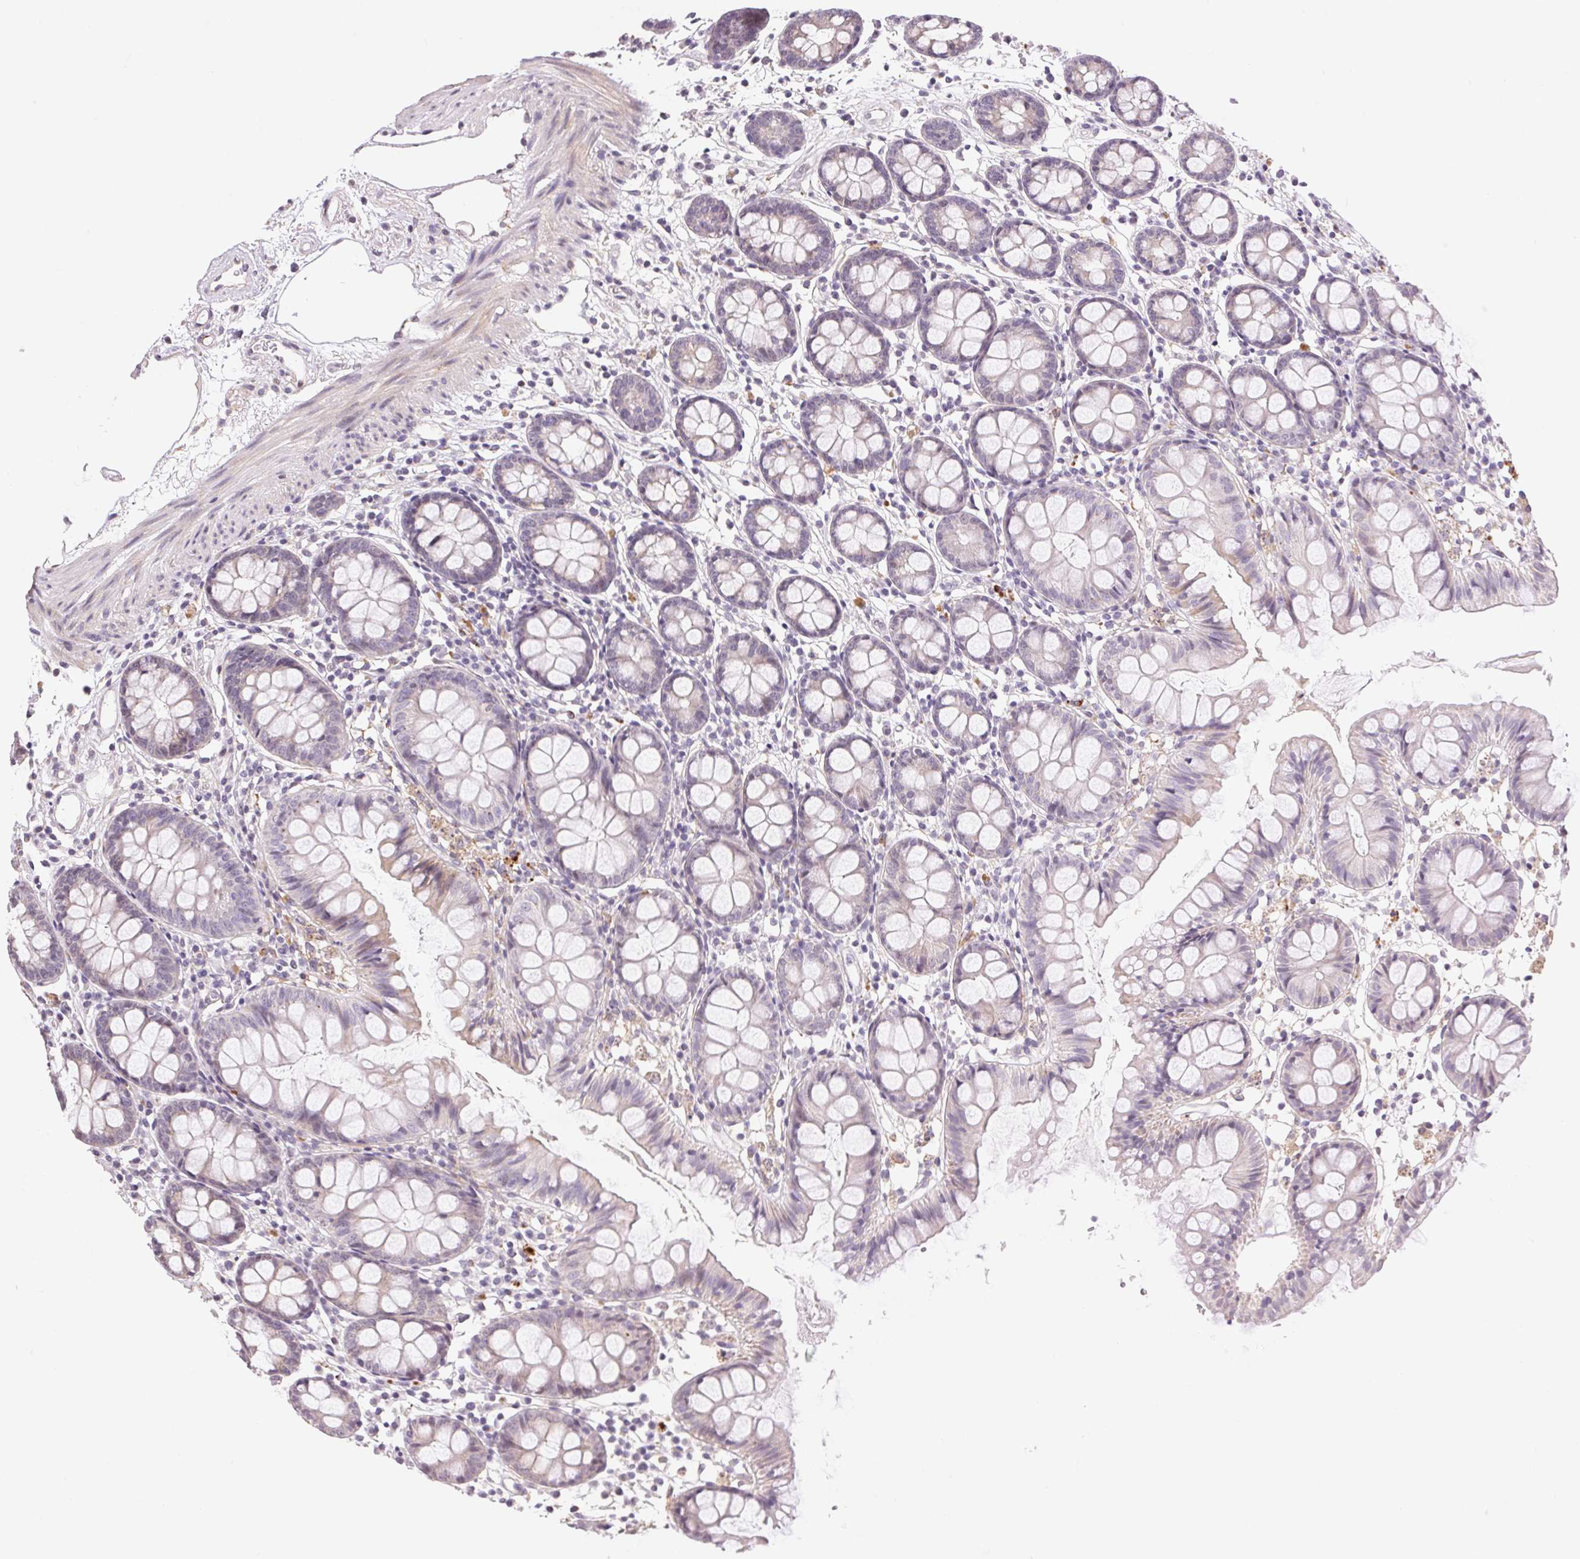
{"staining": {"intensity": "moderate", "quantity": ">75%", "location": "cytoplasmic/membranous"}, "tissue": "colon", "cell_type": "Endothelial cells", "image_type": "normal", "snomed": [{"axis": "morphology", "description": "Normal tissue, NOS"}, {"axis": "topography", "description": "Colon"}], "caption": "Endothelial cells reveal moderate cytoplasmic/membranous positivity in about >75% of cells in normal colon.", "gene": "GYG2", "patient": {"sex": "female", "age": 84}}